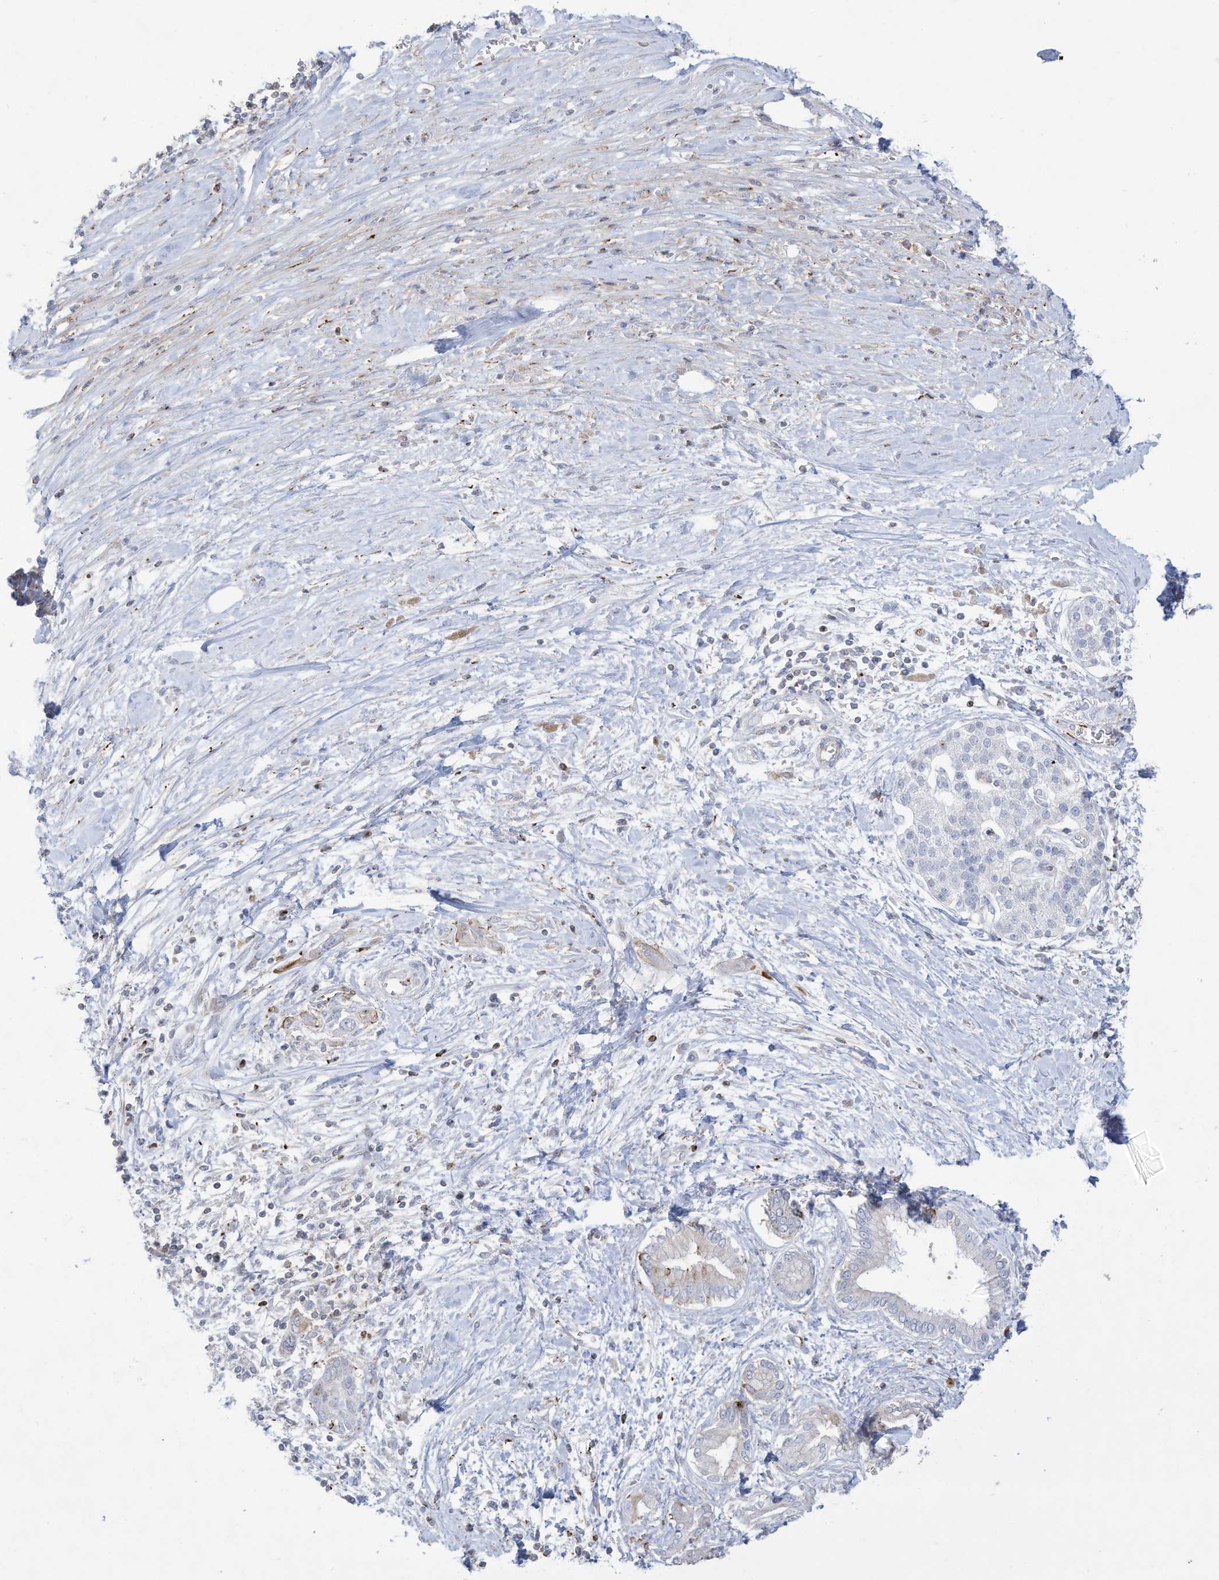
{"staining": {"intensity": "moderate", "quantity": "<25%", "location": "cytoplasmic/membranous"}, "tissue": "pancreatic cancer", "cell_type": "Tumor cells", "image_type": "cancer", "snomed": [{"axis": "morphology", "description": "Adenocarcinoma, NOS"}, {"axis": "topography", "description": "Pancreas"}], "caption": "Adenocarcinoma (pancreatic) stained with a protein marker reveals moderate staining in tumor cells.", "gene": "THNSL2", "patient": {"sex": "male", "age": 58}}